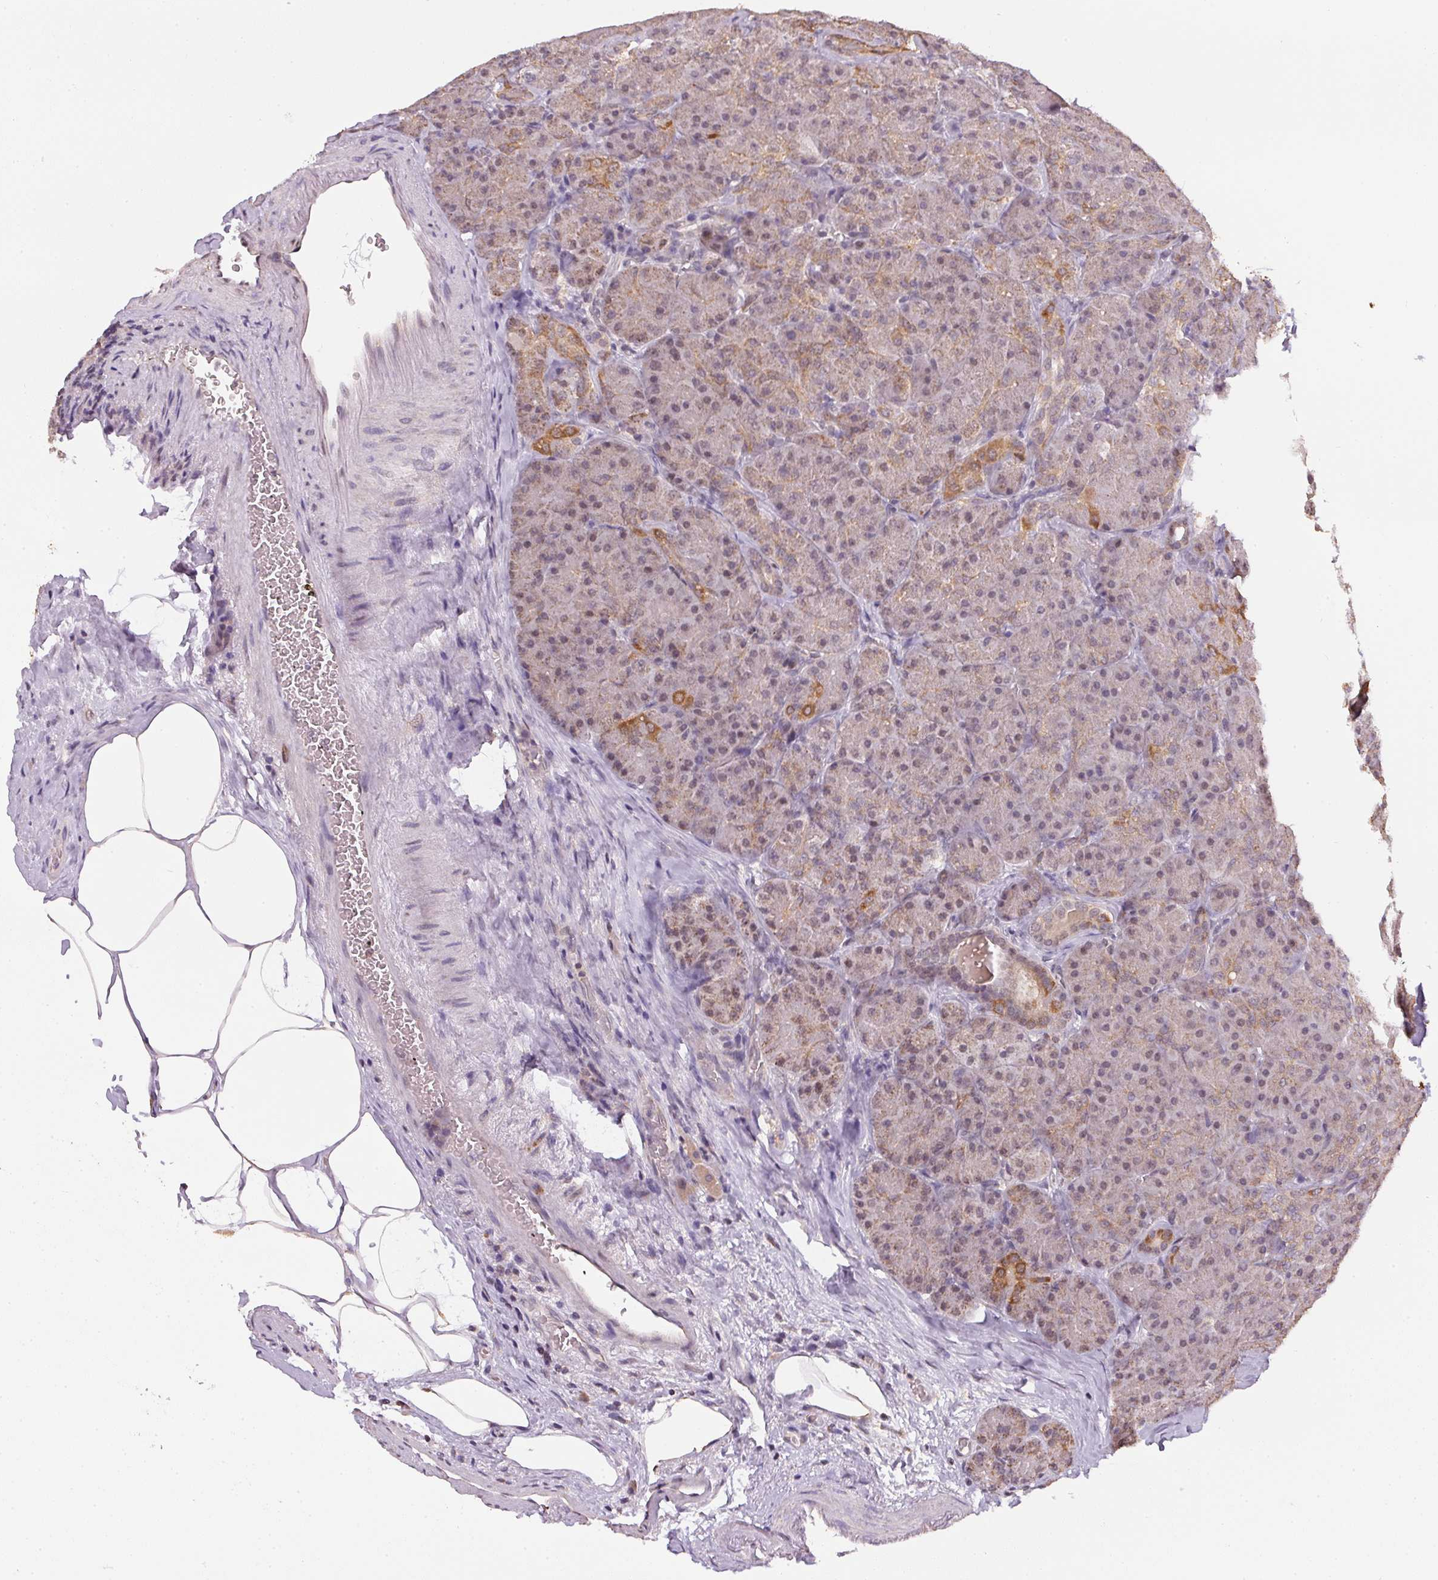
{"staining": {"intensity": "moderate", "quantity": "<25%", "location": "cytoplasmic/membranous"}, "tissue": "pancreas", "cell_type": "Exocrine glandular cells", "image_type": "normal", "snomed": [{"axis": "morphology", "description": "Normal tissue, NOS"}, {"axis": "topography", "description": "Pancreas"}], "caption": "Brown immunohistochemical staining in benign human pancreas demonstrates moderate cytoplasmic/membranous staining in about <25% of exocrine glandular cells. (Stains: DAB (3,3'-diaminobenzidine) in brown, nuclei in blue, Microscopy: brightfield microscopy at high magnification).", "gene": "SC5D", "patient": {"sex": "male", "age": 57}}